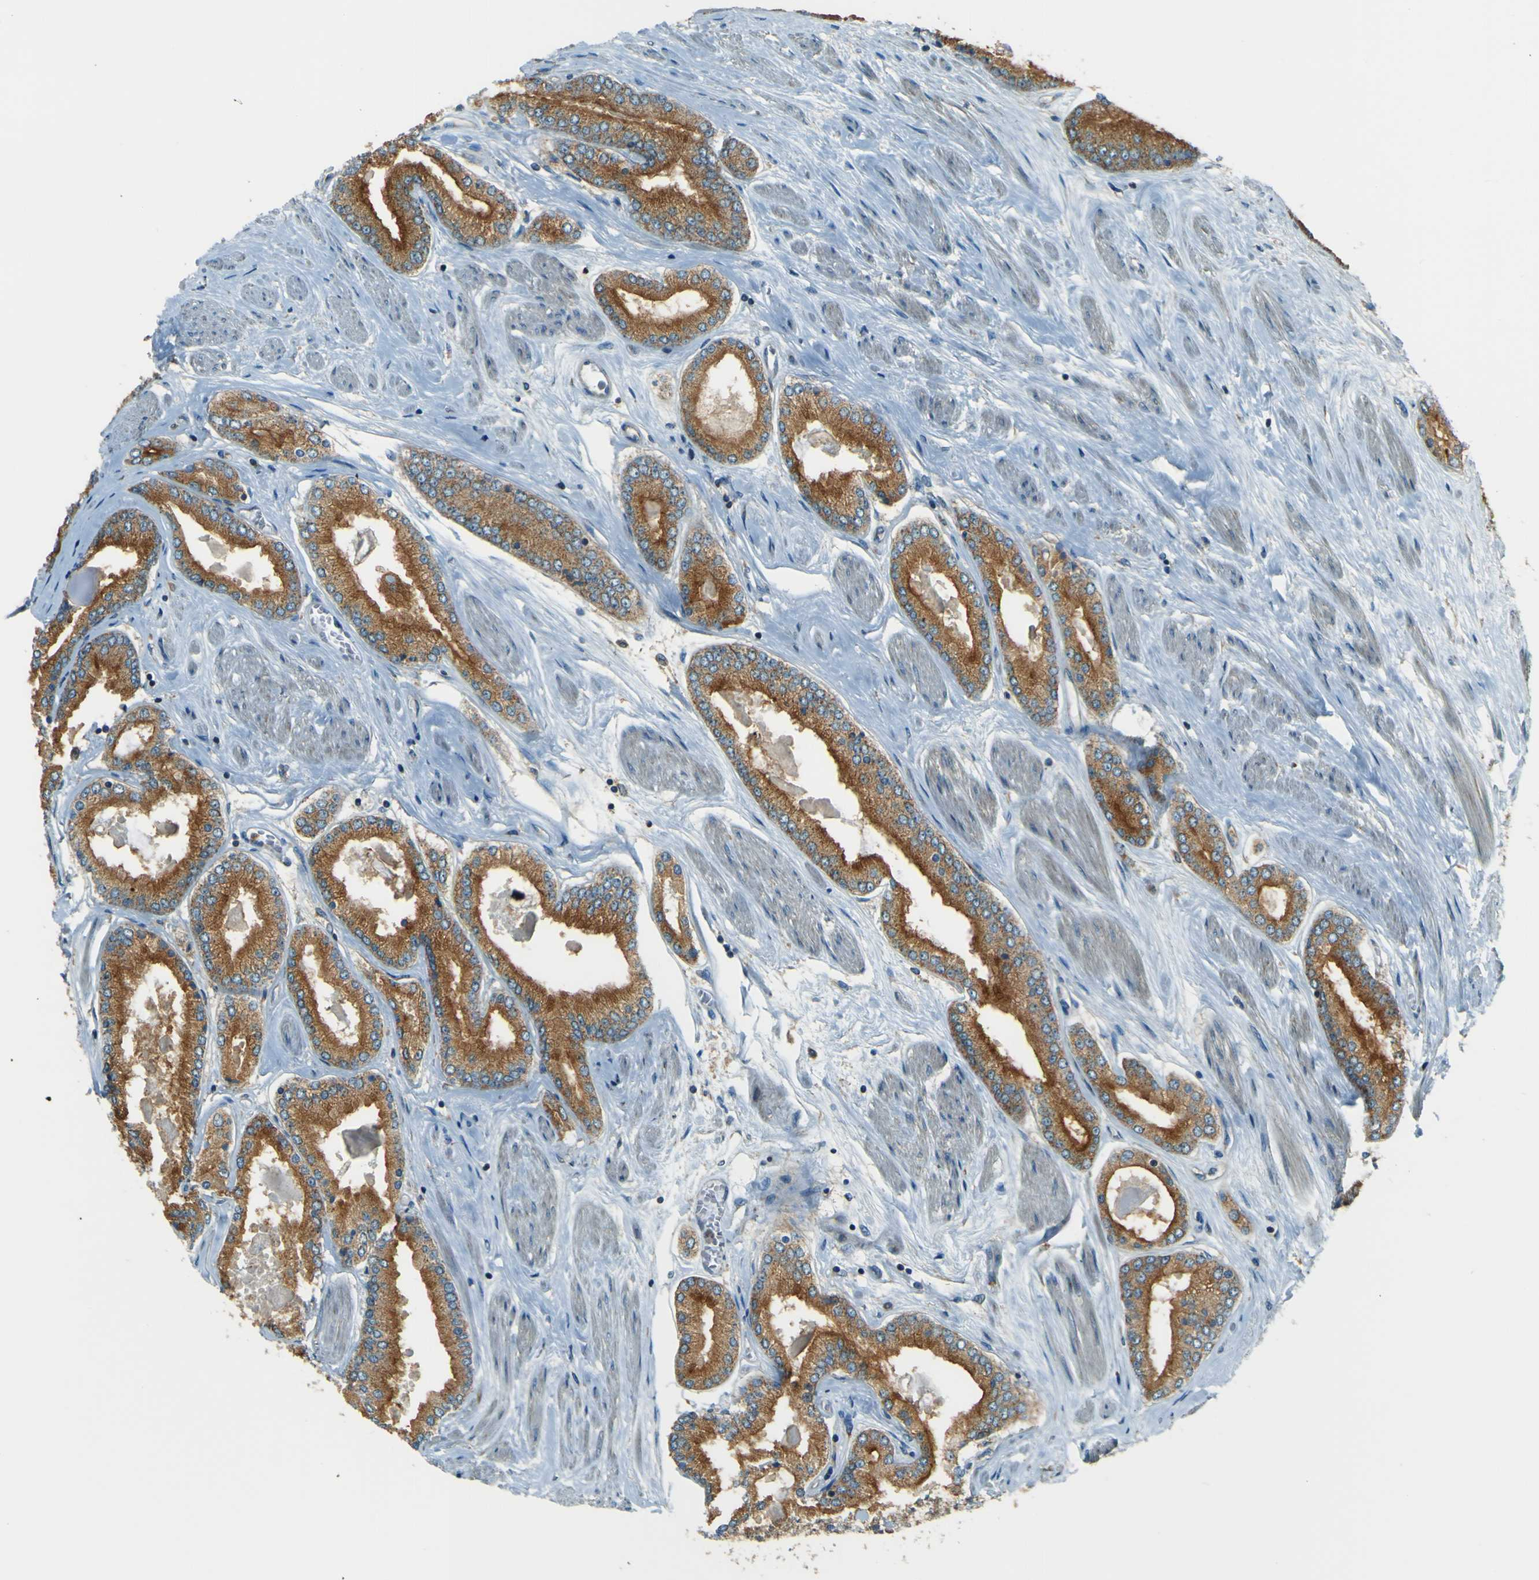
{"staining": {"intensity": "moderate", "quantity": ">75%", "location": "cytoplasmic/membranous"}, "tissue": "prostate cancer", "cell_type": "Tumor cells", "image_type": "cancer", "snomed": [{"axis": "morphology", "description": "Adenocarcinoma, High grade"}, {"axis": "topography", "description": "Prostate"}], "caption": "An immunohistochemistry (IHC) micrograph of neoplastic tissue is shown. Protein staining in brown highlights moderate cytoplasmic/membranous positivity in prostate cancer within tumor cells.", "gene": "DNAJC5", "patient": {"sex": "male", "age": 59}}